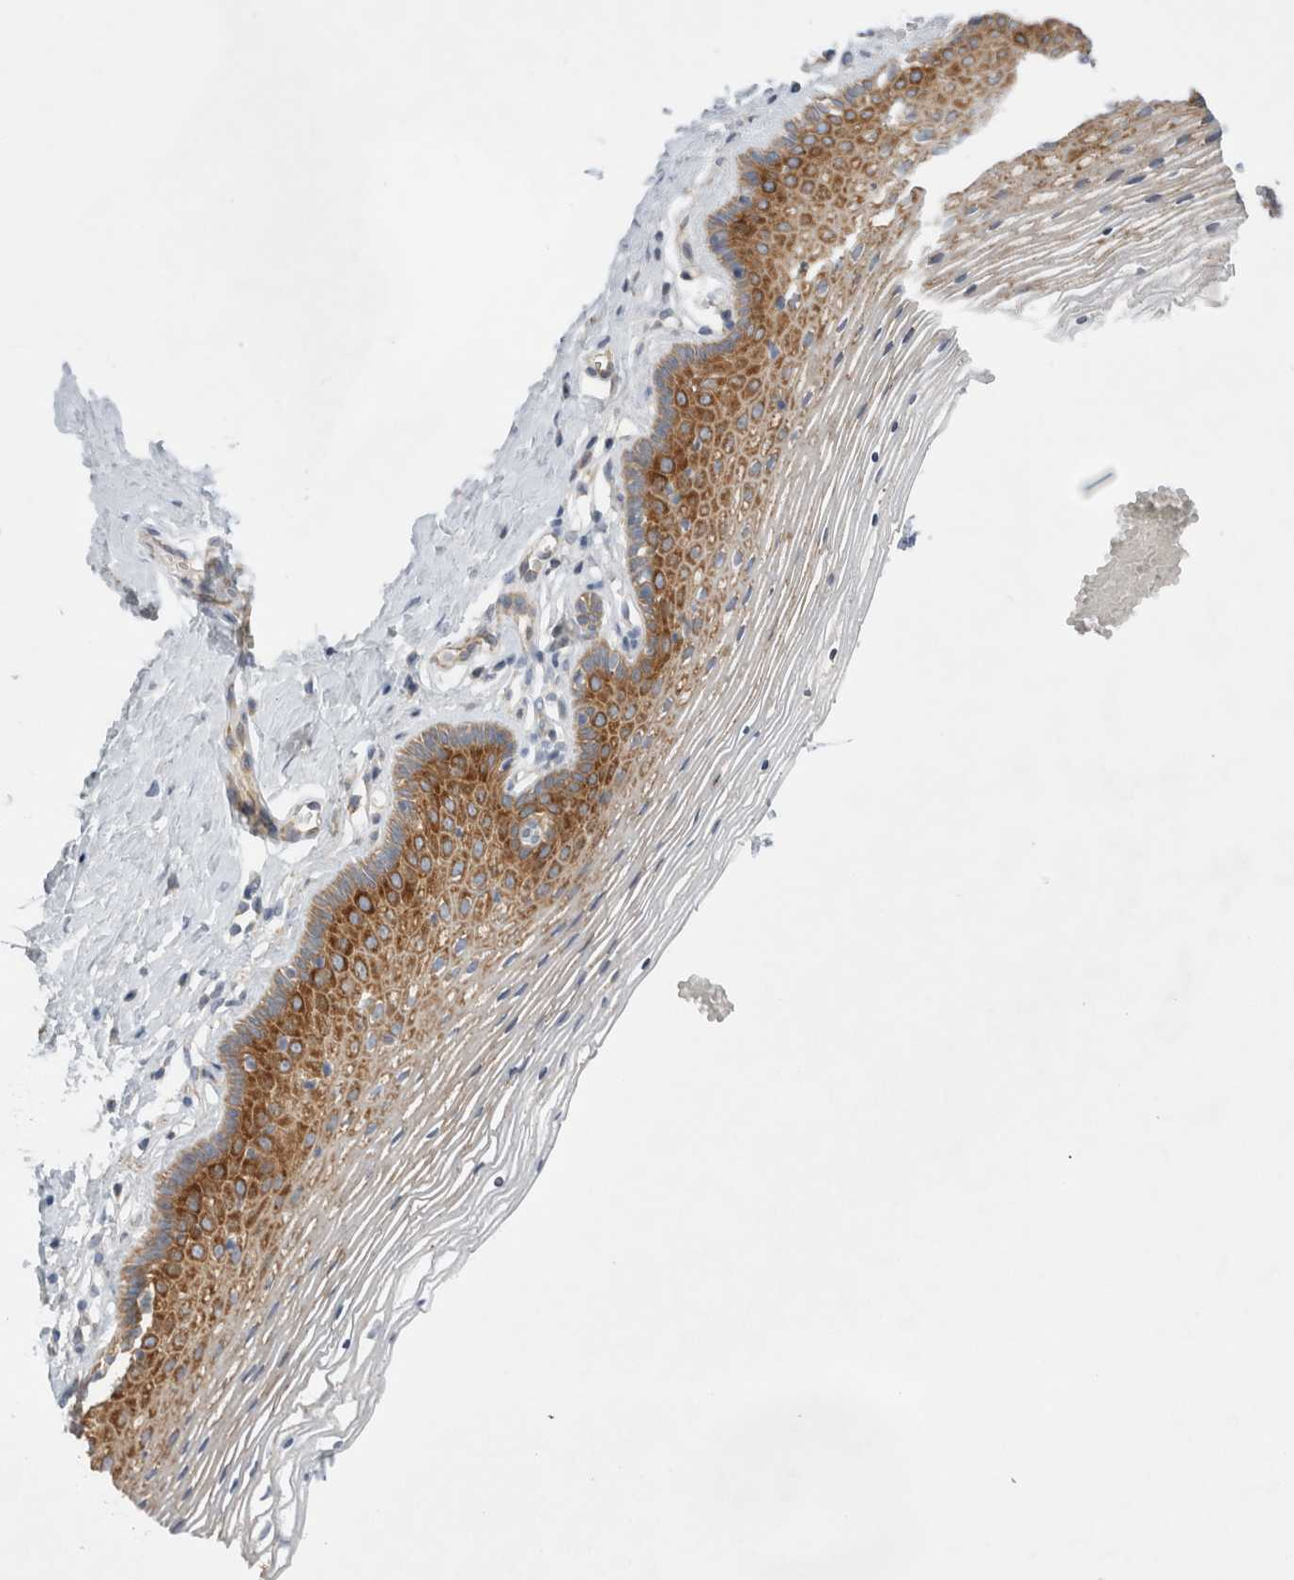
{"staining": {"intensity": "strong", "quantity": "25%-75%", "location": "cytoplasmic/membranous"}, "tissue": "vagina", "cell_type": "Squamous epithelial cells", "image_type": "normal", "snomed": [{"axis": "morphology", "description": "Normal tissue, NOS"}, {"axis": "topography", "description": "Vagina"}], "caption": "Brown immunohistochemical staining in unremarkable vagina exhibits strong cytoplasmic/membranous expression in approximately 25%-75% of squamous epithelial cells. (DAB IHC, brown staining for protein, blue staining for nuclei).", "gene": "ZNF23", "patient": {"sex": "female", "age": 32}}